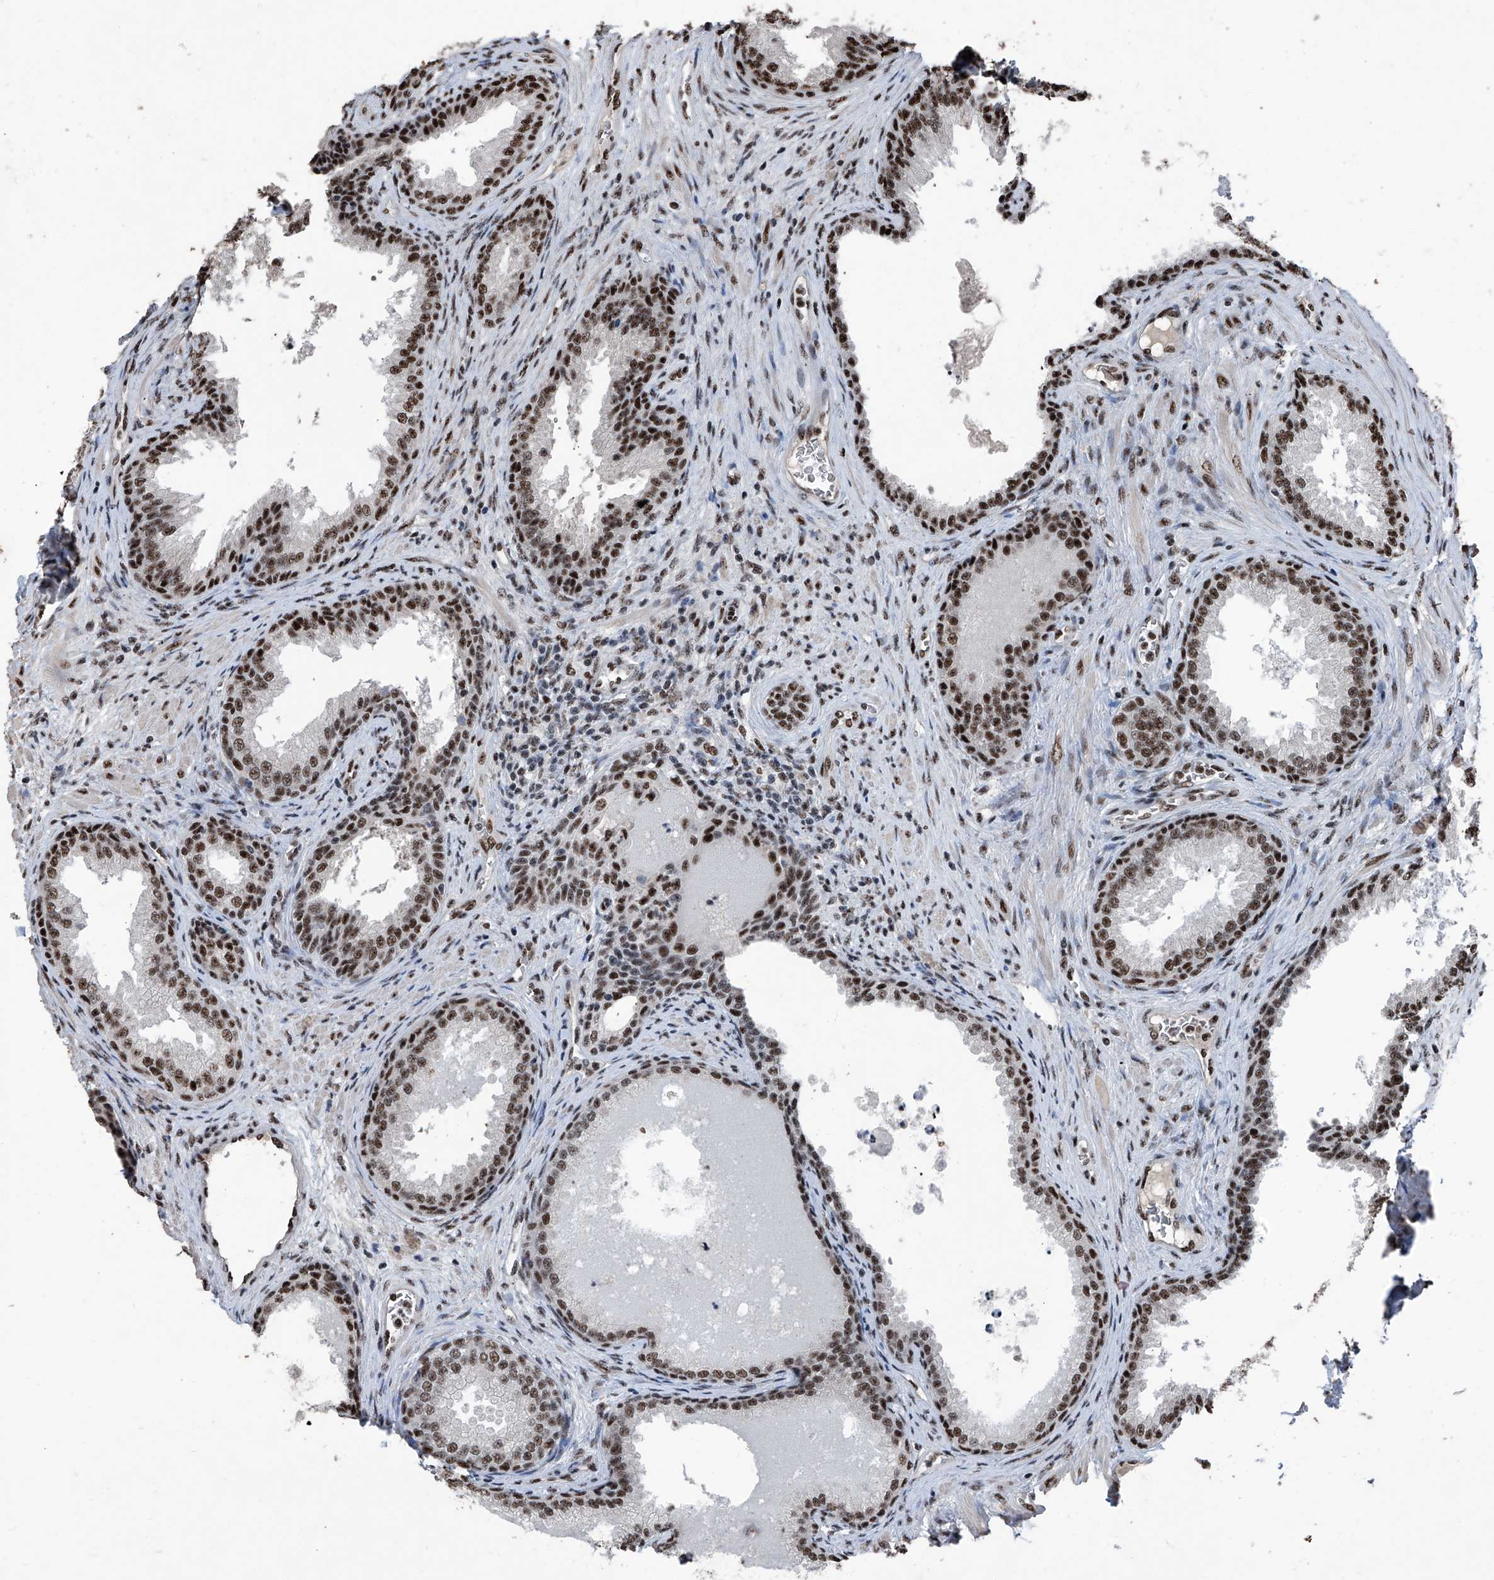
{"staining": {"intensity": "strong", "quantity": ">75%", "location": "nuclear"}, "tissue": "prostate", "cell_type": "Glandular cells", "image_type": "normal", "snomed": [{"axis": "morphology", "description": "Normal tissue, NOS"}, {"axis": "topography", "description": "Prostate"}], "caption": "This histopathology image reveals unremarkable prostate stained with immunohistochemistry to label a protein in brown. The nuclear of glandular cells show strong positivity for the protein. Nuclei are counter-stained blue.", "gene": "DDX39B", "patient": {"sex": "male", "age": 76}}